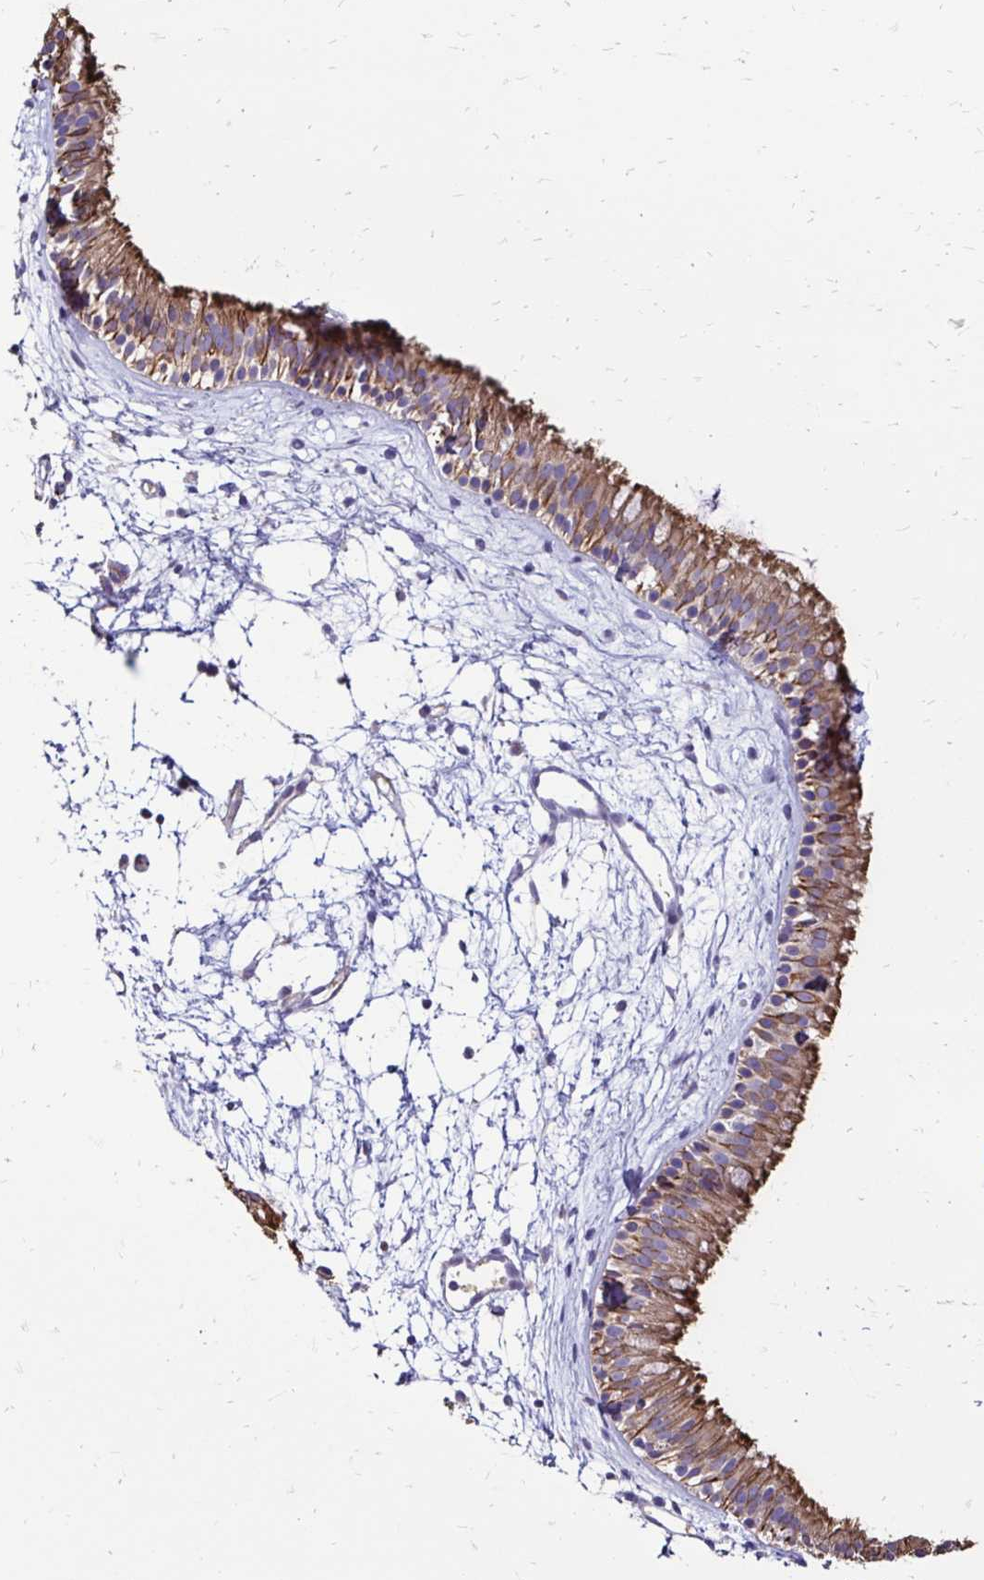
{"staining": {"intensity": "moderate", "quantity": ">75%", "location": "cytoplasmic/membranous"}, "tissue": "nasopharynx", "cell_type": "Respiratory epithelial cells", "image_type": "normal", "snomed": [{"axis": "morphology", "description": "Normal tissue, NOS"}, {"axis": "topography", "description": "Nasopharynx"}], "caption": "Immunohistochemical staining of normal human nasopharynx exhibits moderate cytoplasmic/membranous protein positivity in about >75% of respiratory epithelial cells. The staining is performed using DAB (3,3'-diaminobenzidine) brown chromogen to label protein expression. The nuclei are counter-stained blue using hematoxylin.", "gene": "EVPL", "patient": {"sex": "male", "age": 58}}